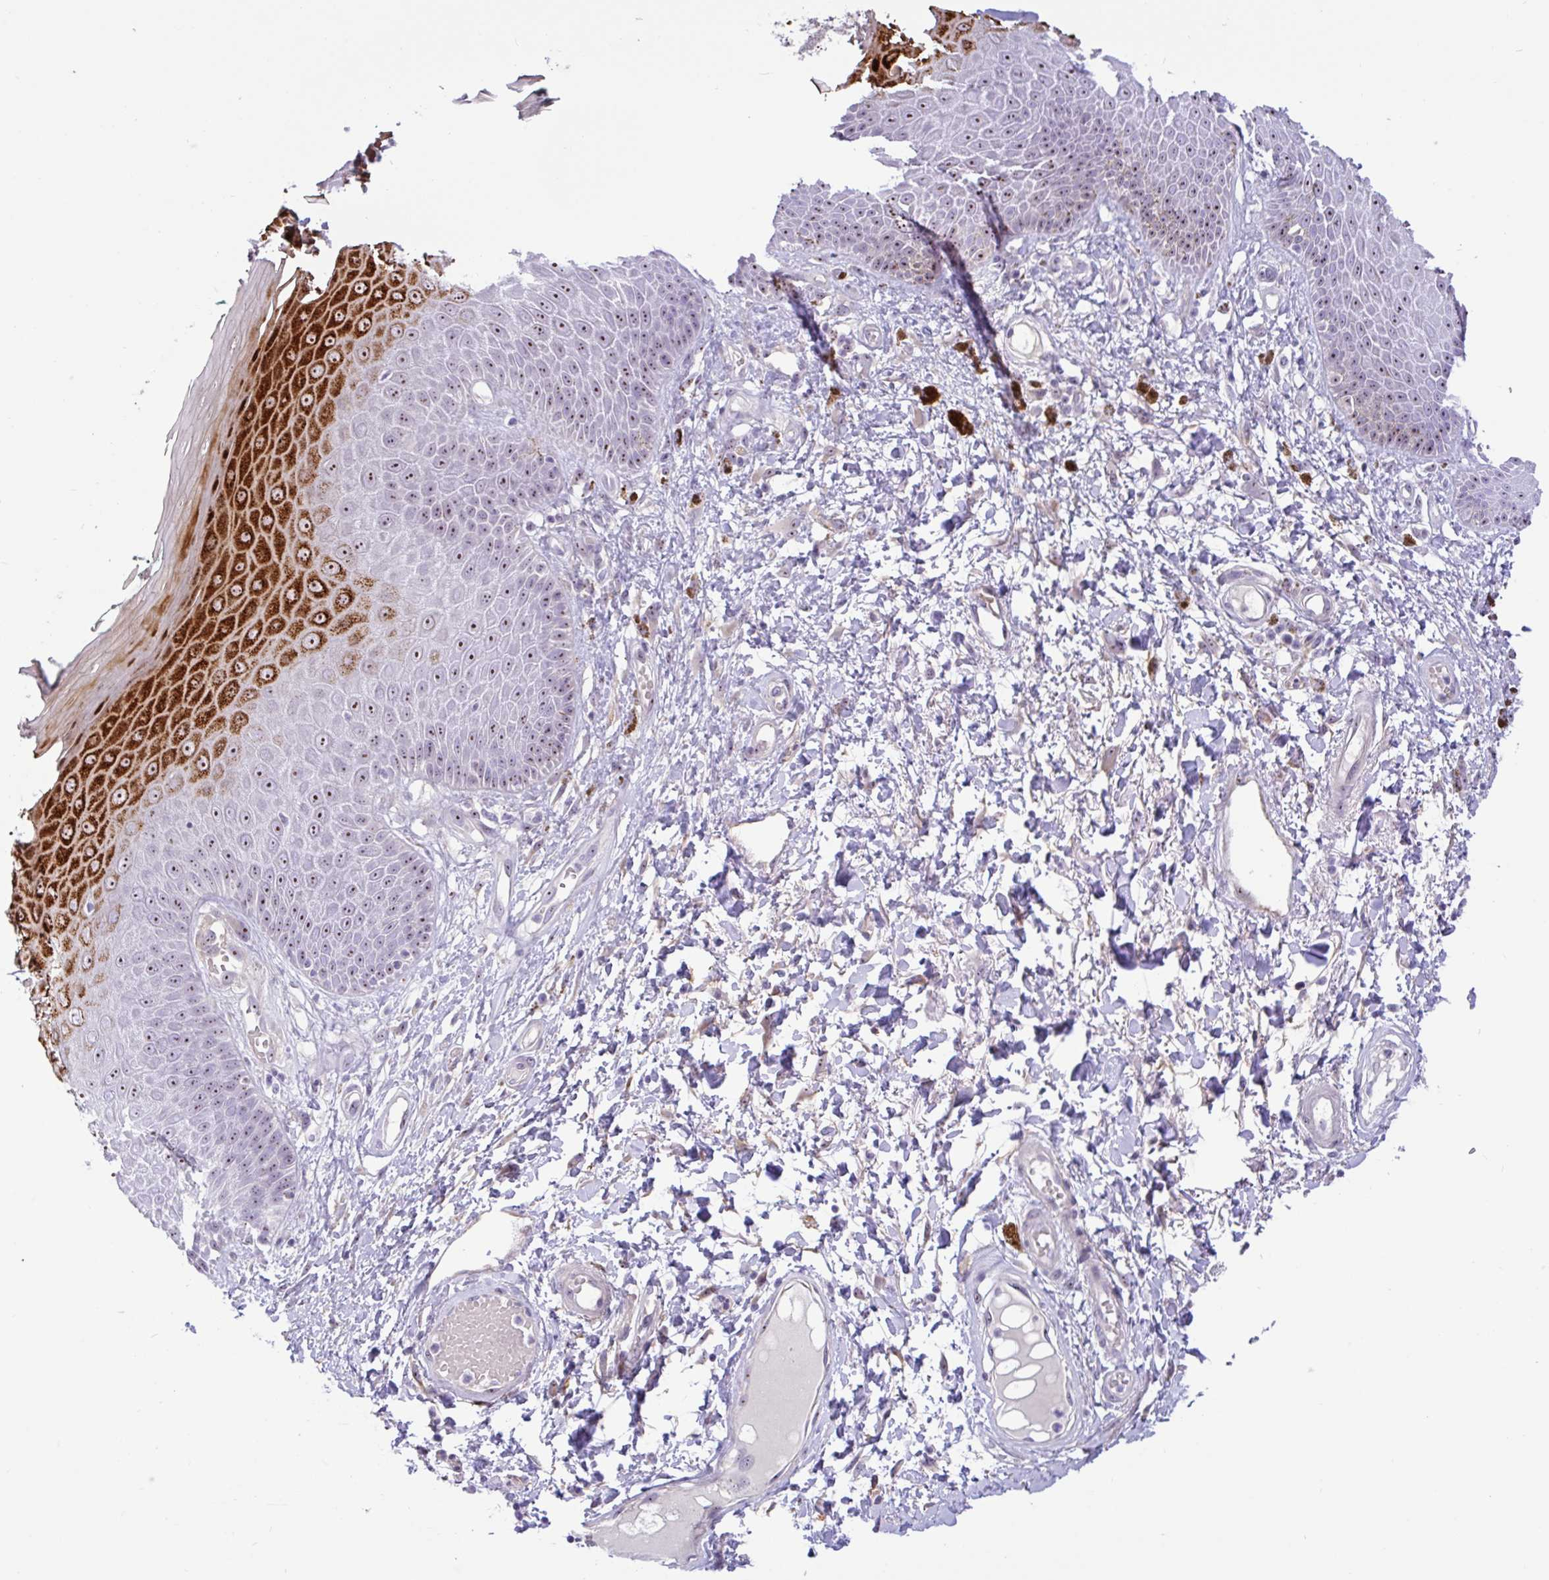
{"staining": {"intensity": "strong", "quantity": "25%-75%", "location": "cytoplasmic/membranous,nuclear"}, "tissue": "skin", "cell_type": "Epidermal cells", "image_type": "normal", "snomed": [{"axis": "morphology", "description": "Normal tissue, NOS"}, {"axis": "topography", "description": "Anal"}, {"axis": "topography", "description": "Peripheral nerve tissue"}], "caption": "Skin stained with a brown dye shows strong cytoplasmic/membranous,nuclear positive positivity in about 25%-75% of epidermal cells.", "gene": "MXRA8", "patient": {"sex": "male", "age": 78}}